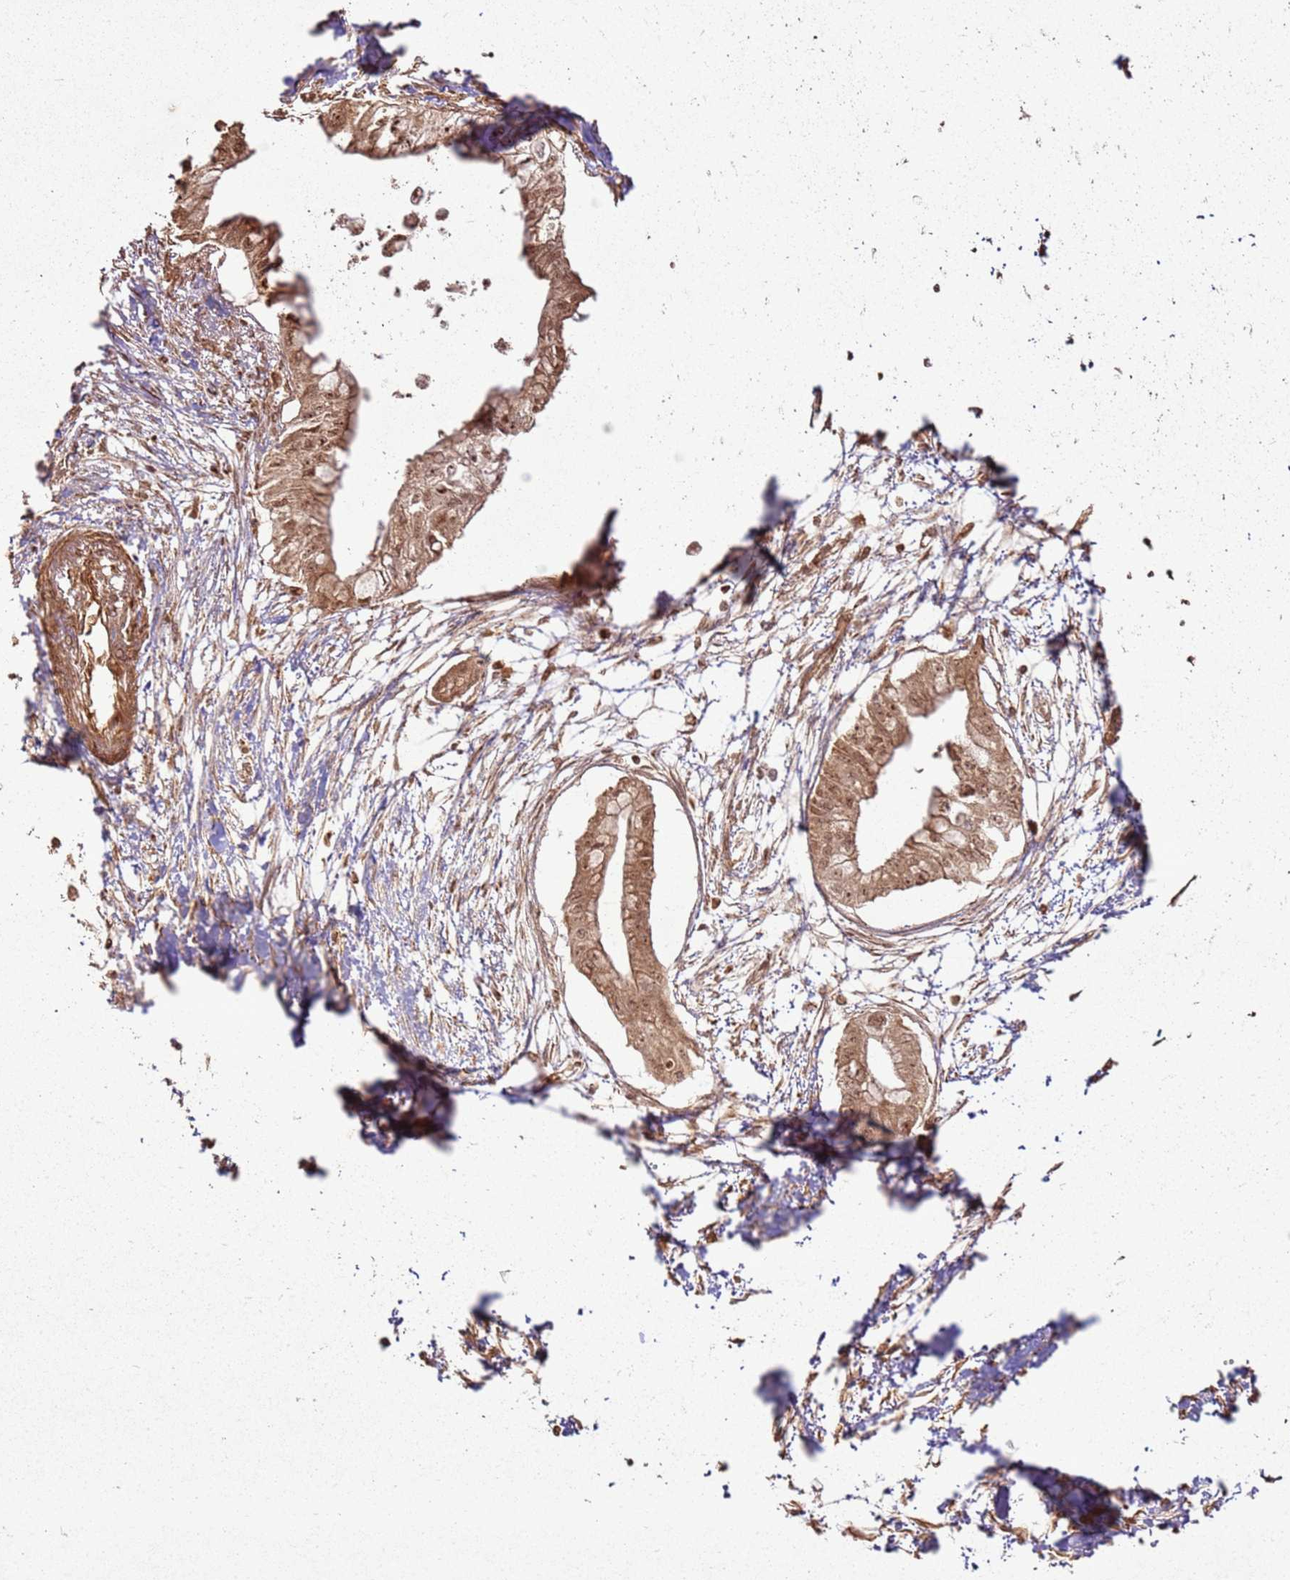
{"staining": {"intensity": "moderate", "quantity": ">75%", "location": "cytoplasmic/membranous,nuclear"}, "tissue": "pancreatic cancer", "cell_type": "Tumor cells", "image_type": "cancer", "snomed": [{"axis": "morphology", "description": "Adenocarcinoma, NOS"}, {"axis": "topography", "description": "Pancreas"}], "caption": "Immunohistochemistry (IHC) micrograph of neoplastic tissue: human pancreatic cancer stained using immunohistochemistry (IHC) demonstrates medium levels of moderate protein expression localized specifically in the cytoplasmic/membranous and nuclear of tumor cells, appearing as a cytoplasmic/membranous and nuclear brown color.", "gene": "MRPS6", "patient": {"sex": "male", "age": 48}}